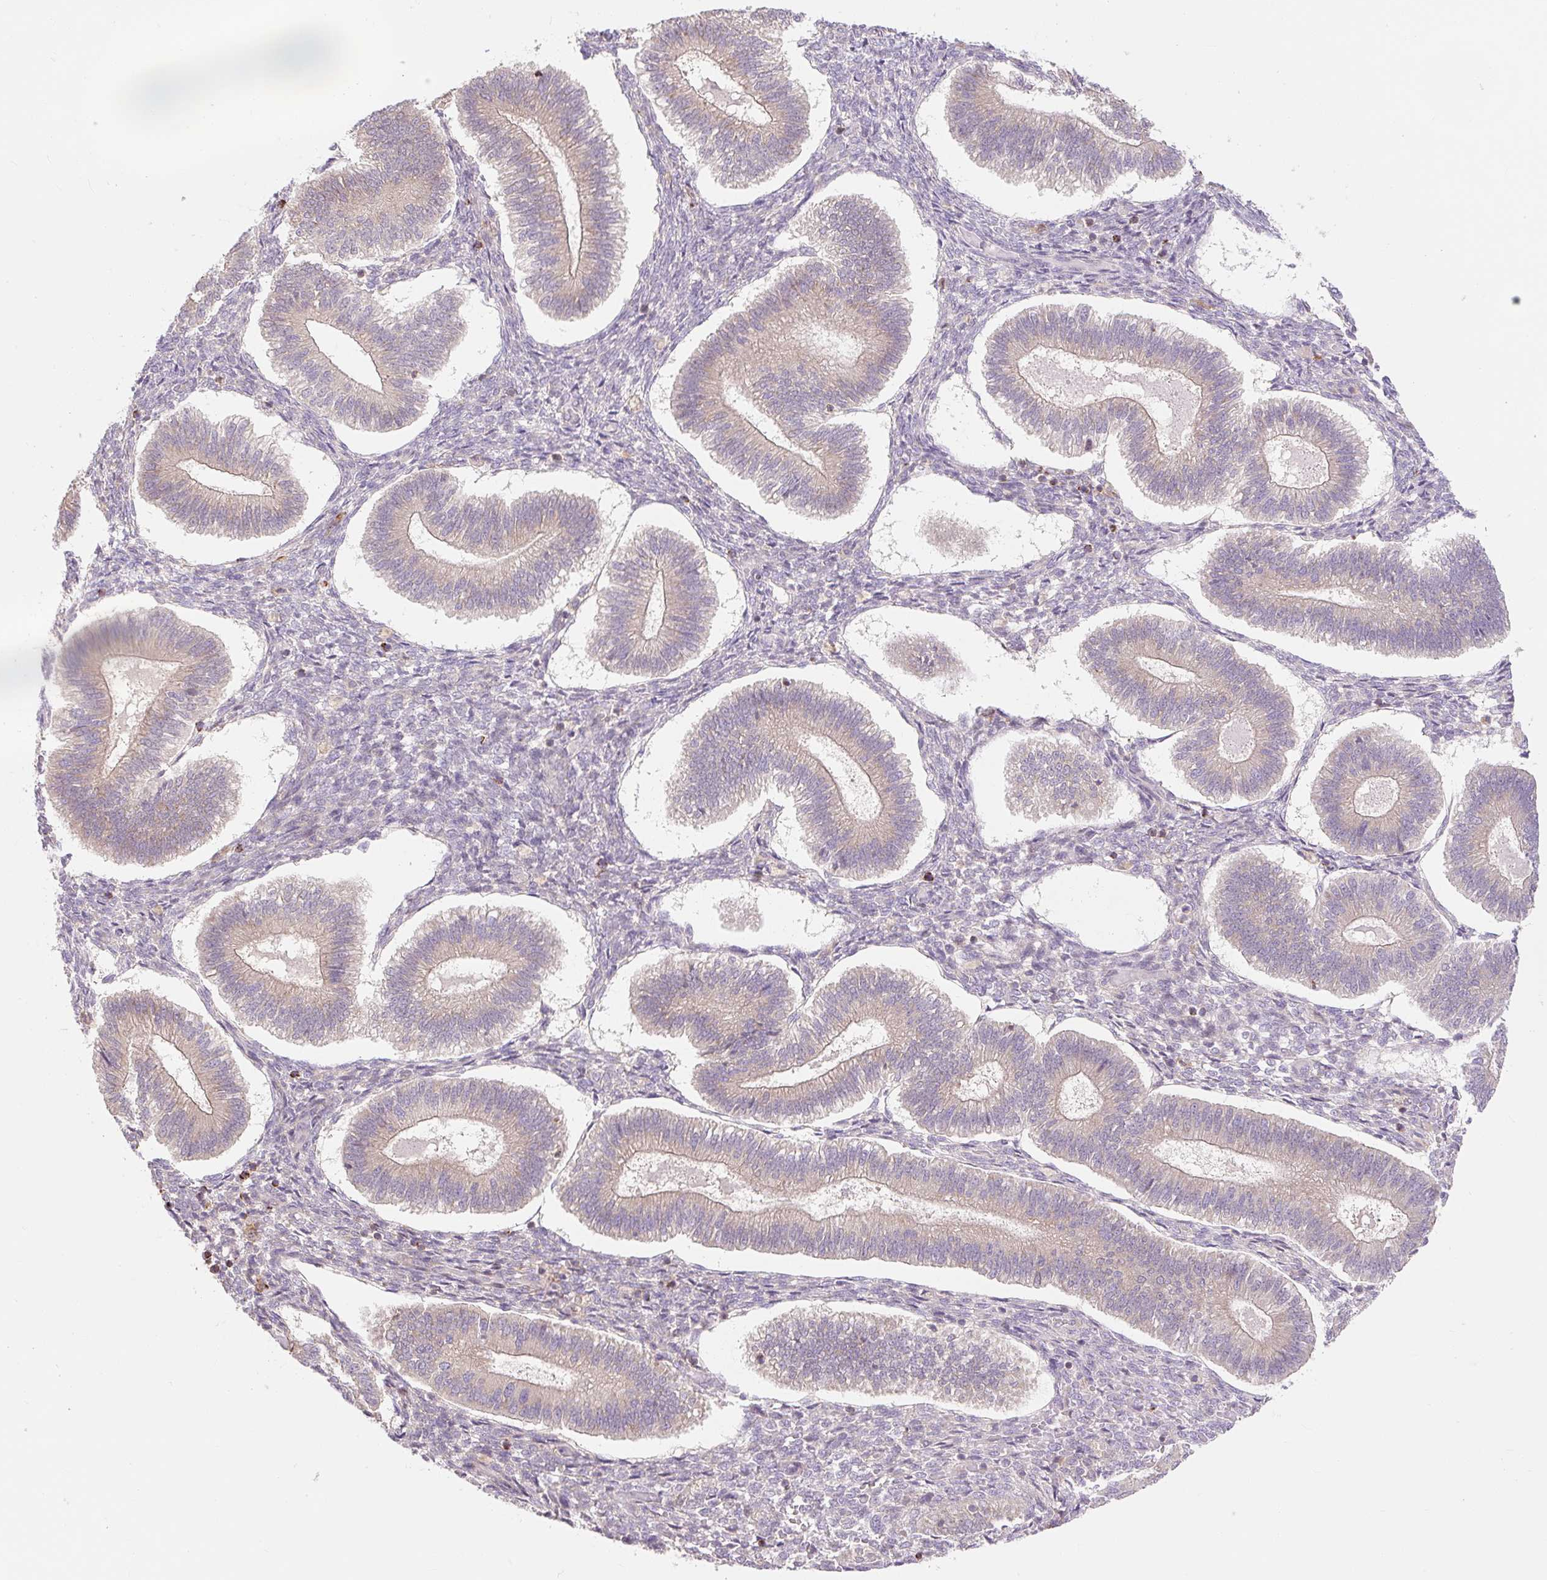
{"staining": {"intensity": "negative", "quantity": "none", "location": "none"}, "tissue": "endometrium", "cell_type": "Cells in endometrial stroma", "image_type": "normal", "snomed": [{"axis": "morphology", "description": "Normal tissue, NOS"}, {"axis": "topography", "description": "Endometrium"}], "caption": "An IHC histopathology image of benign endometrium is shown. There is no staining in cells in endometrial stroma of endometrium. (Immunohistochemistry, brightfield microscopy, high magnification).", "gene": "EMC10", "patient": {"sex": "female", "age": 25}}